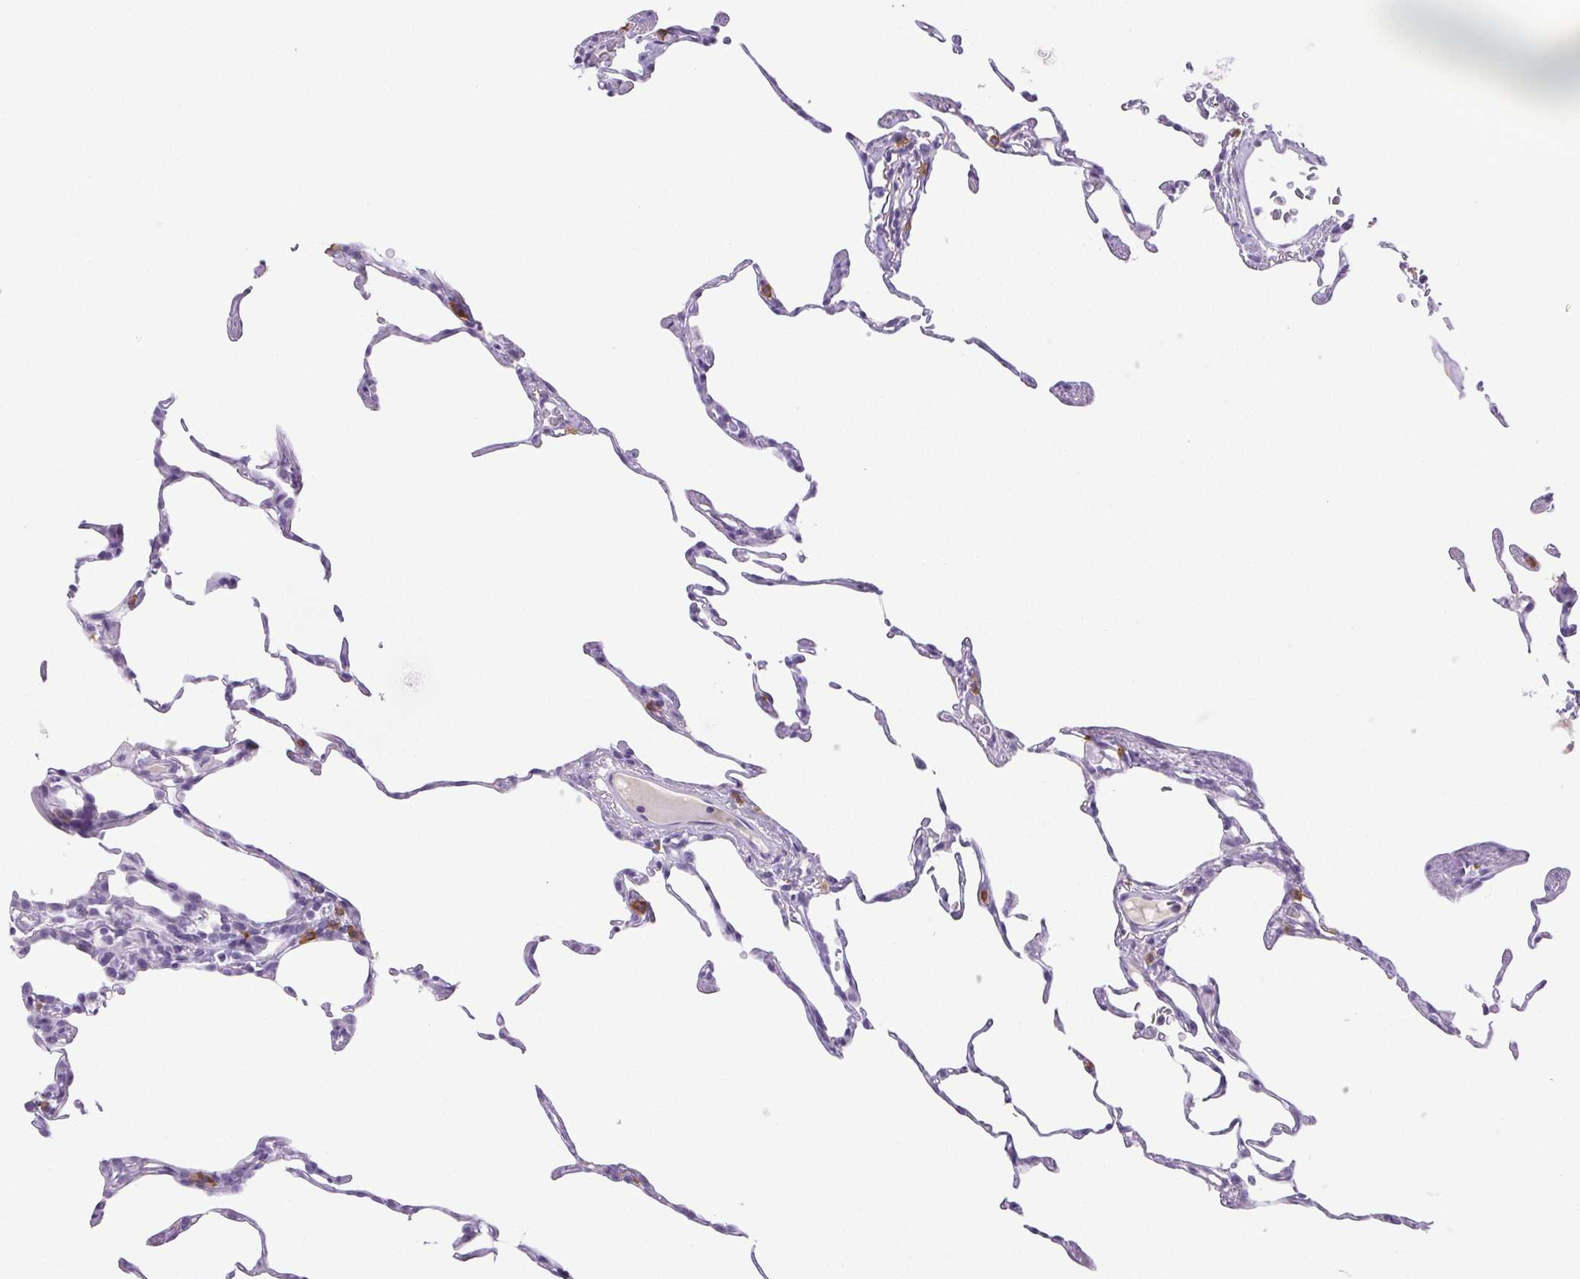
{"staining": {"intensity": "negative", "quantity": "none", "location": "none"}, "tissue": "lung", "cell_type": "Alveolar cells", "image_type": "normal", "snomed": [{"axis": "morphology", "description": "Normal tissue, NOS"}, {"axis": "topography", "description": "Lung"}], "caption": "This is a micrograph of immunohistochemistry staining of unremarkable lung, which shows no staining in alveolar cells.", "gene": "PAPPA2", "patient": {"sex": "female", "age": 57}}